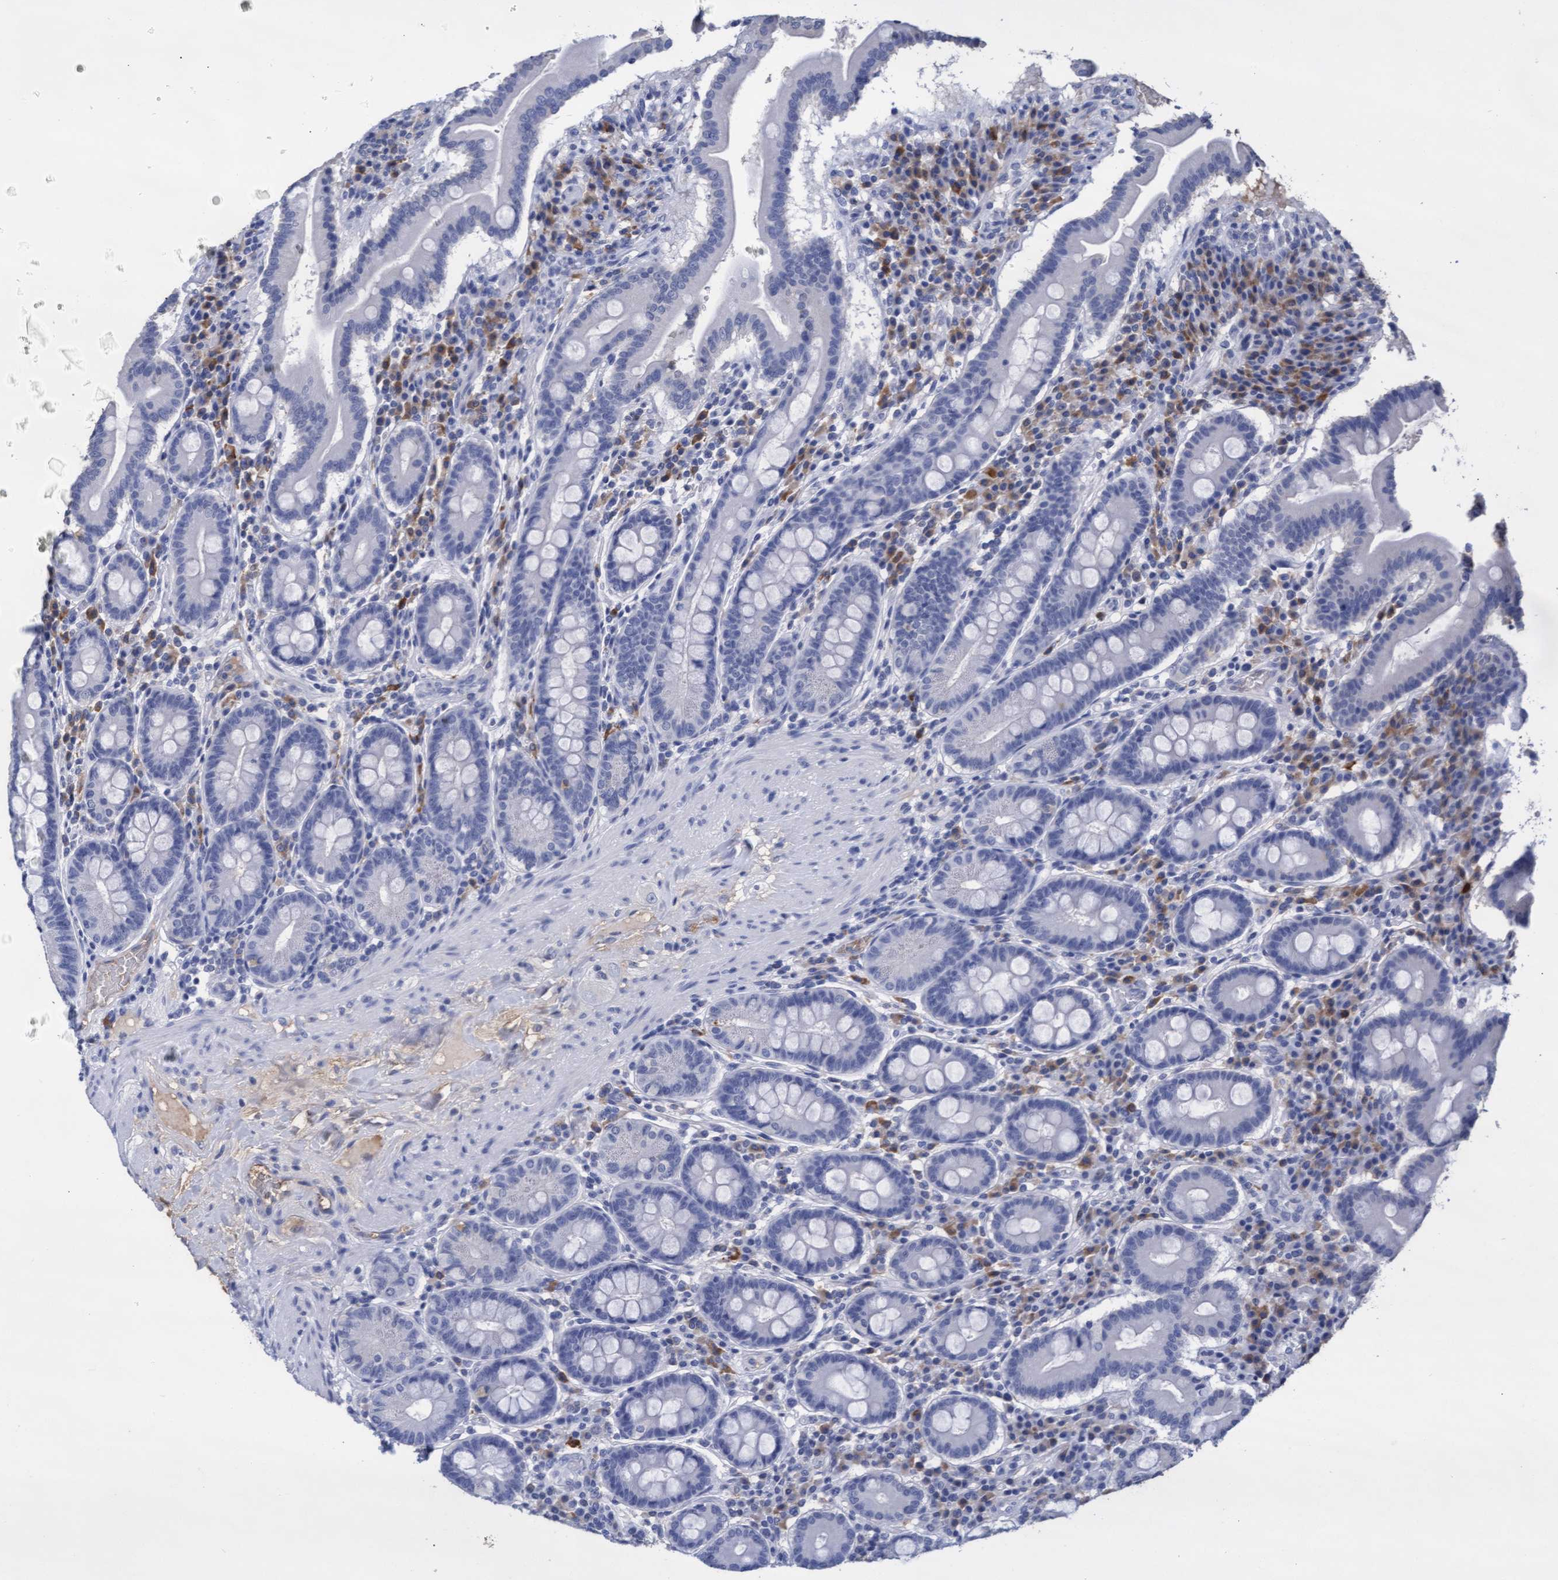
{"staining": {"intensity": "negative", "quantity": "none", "location": "none"}, "tissue": "duodenum", "cell_type": "Glandular cells", "image_type": "normal", "snomed": [{"axis": "morphology", "description": "Normal tissue, NOS"}, {"axis": "topography", "description": "Duodenum"}], "caption": "DAB immunohistochemical staining of unremarkable duodenum shows no significant expression in glandular cells. (DAB immunohistochemistry (IHC) visualized using brightfield microscopy, high magnification).", "gene": "GPR39", "patient": {"sex": "male", "age": 50}}